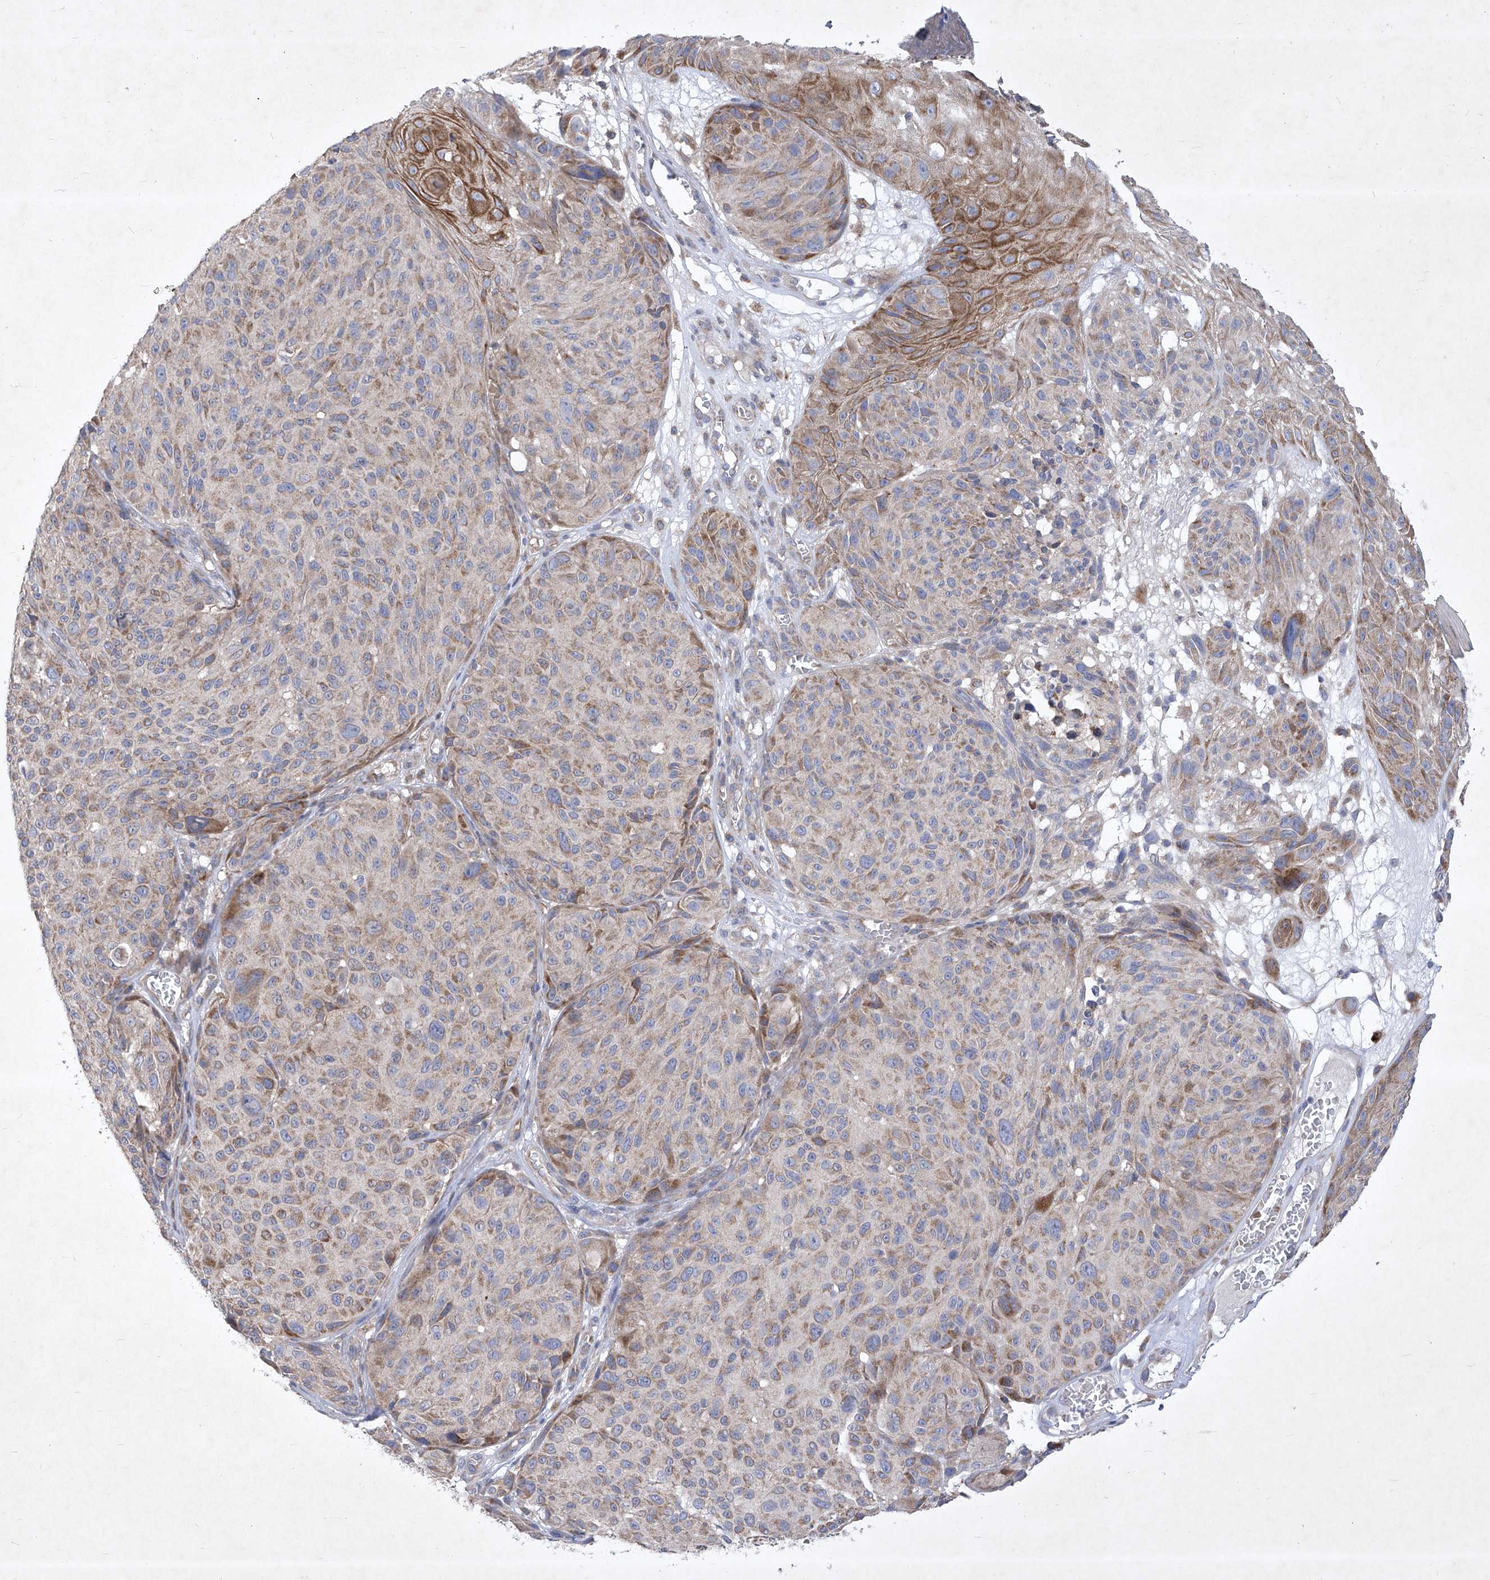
{"staining": {"intensity": "moderate", "quantity": "25%-75%", "location": "cytoplasmic/membranous"}, "tissue": "melanoma", "cell_type": "Tumor cells", "image_type": "cancer", "snomed": [{"axis": "morphology", "description": "Malignant melanoma, NOS"}, {"axis": "topography", "description": "Skin"}], "caption": "Immunohistochemistry (IHC) of melanoma displays medium levels of moderate cytoplasmic/membranous positivity in approximately 25%-75% of tumor cells.", "gene": "COQ3", "patient": {"sex": "male", "age": 83}}